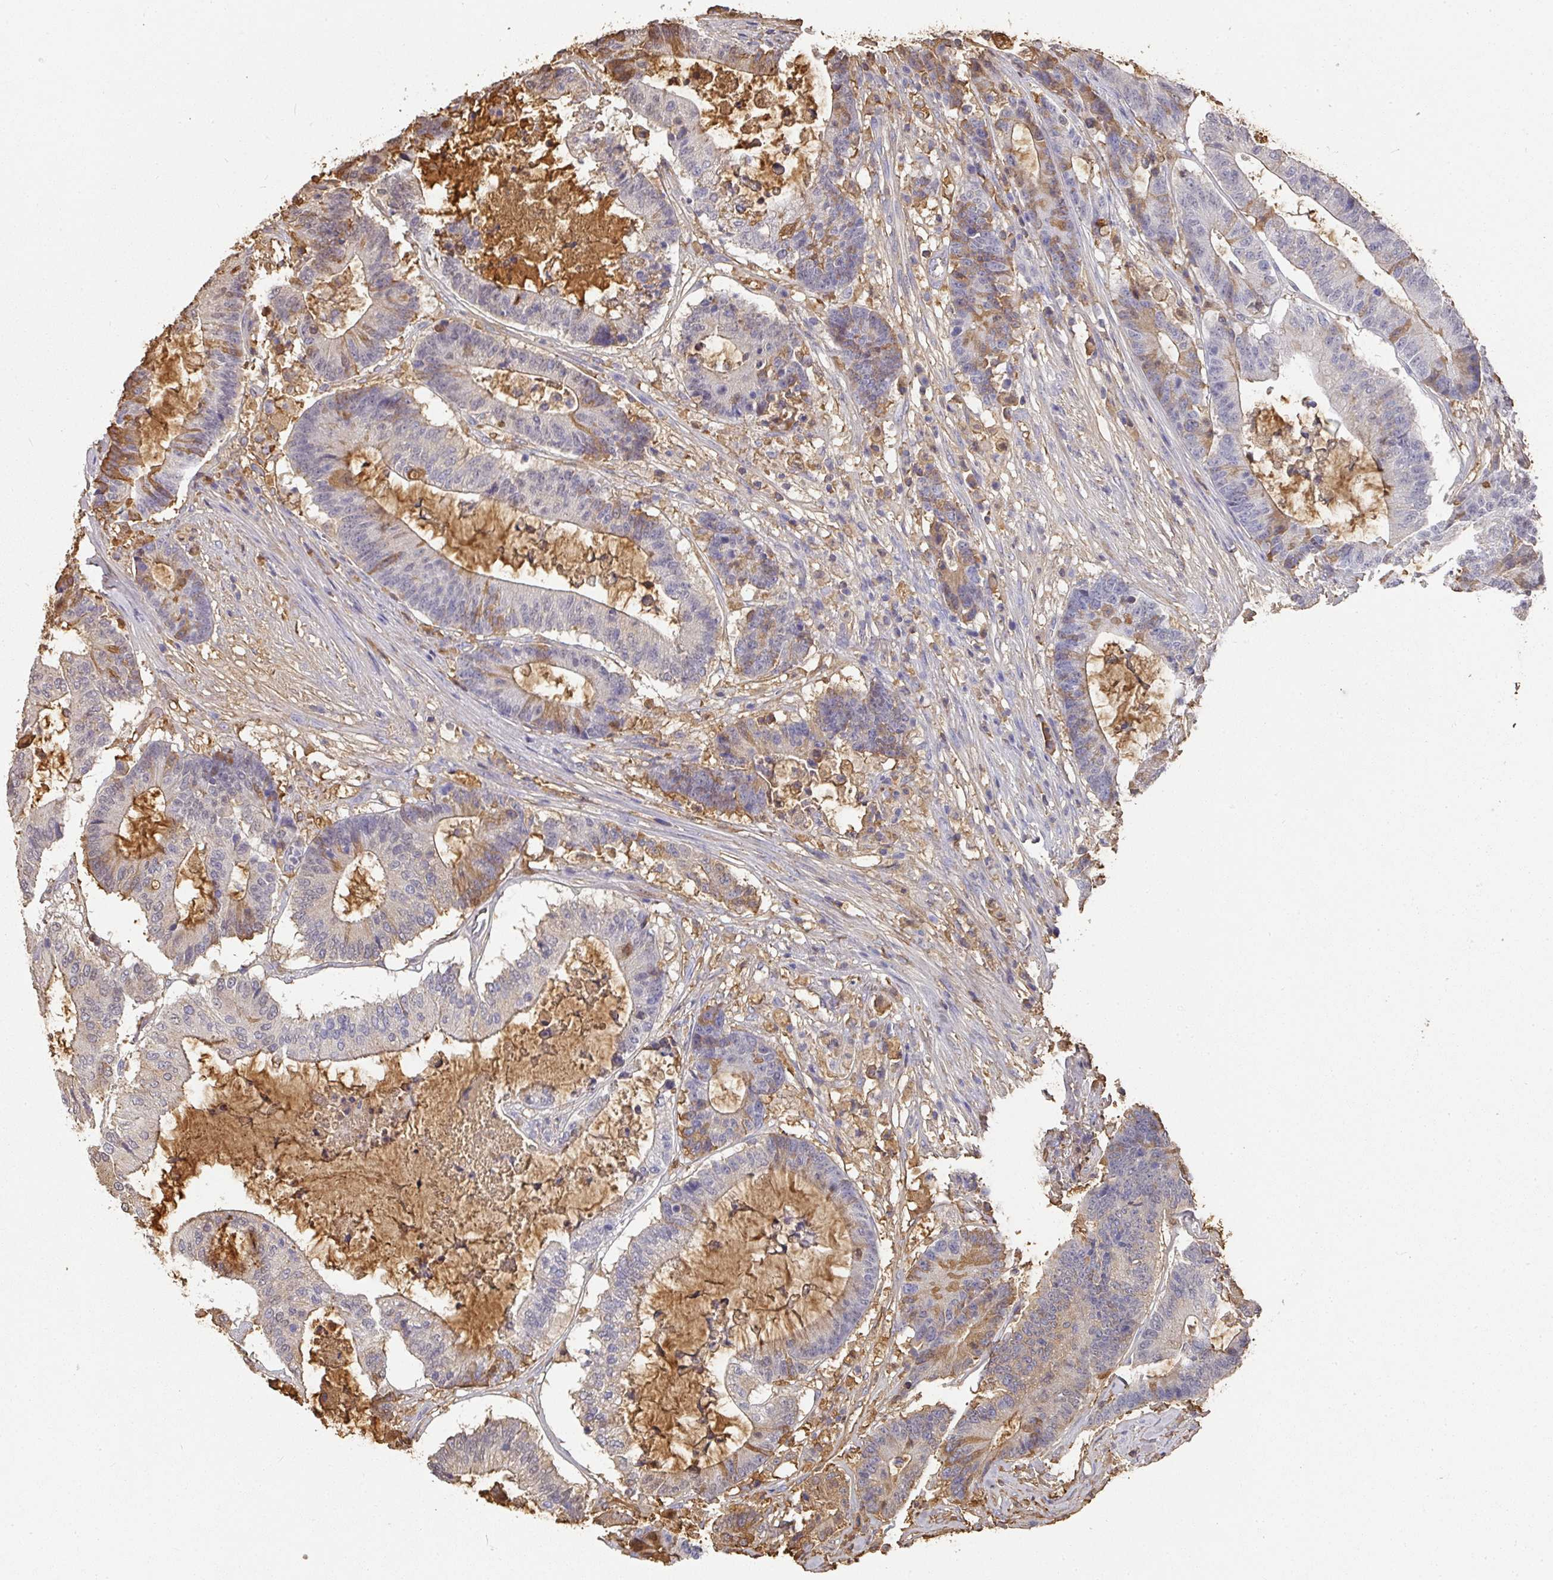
{"staining": {"intensity": "moderate", "quantity": "<25%", "location": "cytoplasmic/membranous"}, "tissue": "colorectal cancer", "cell_type": "Tumor cells", "image_type": "cancer", "snomed": [{"axis": "morphology", "description": "Adenocarcinoma, NOS"}, {"axis": "topography", "description": "Colon"}], "caption": "A low amount of moderate cytoplasmic/membranous expression is present in about <25% of tumor cells in colorectal cancer (adenocarcinoma) tissue.", "gene": "ALB", "patient": {"sex": "female", "age": 84}}